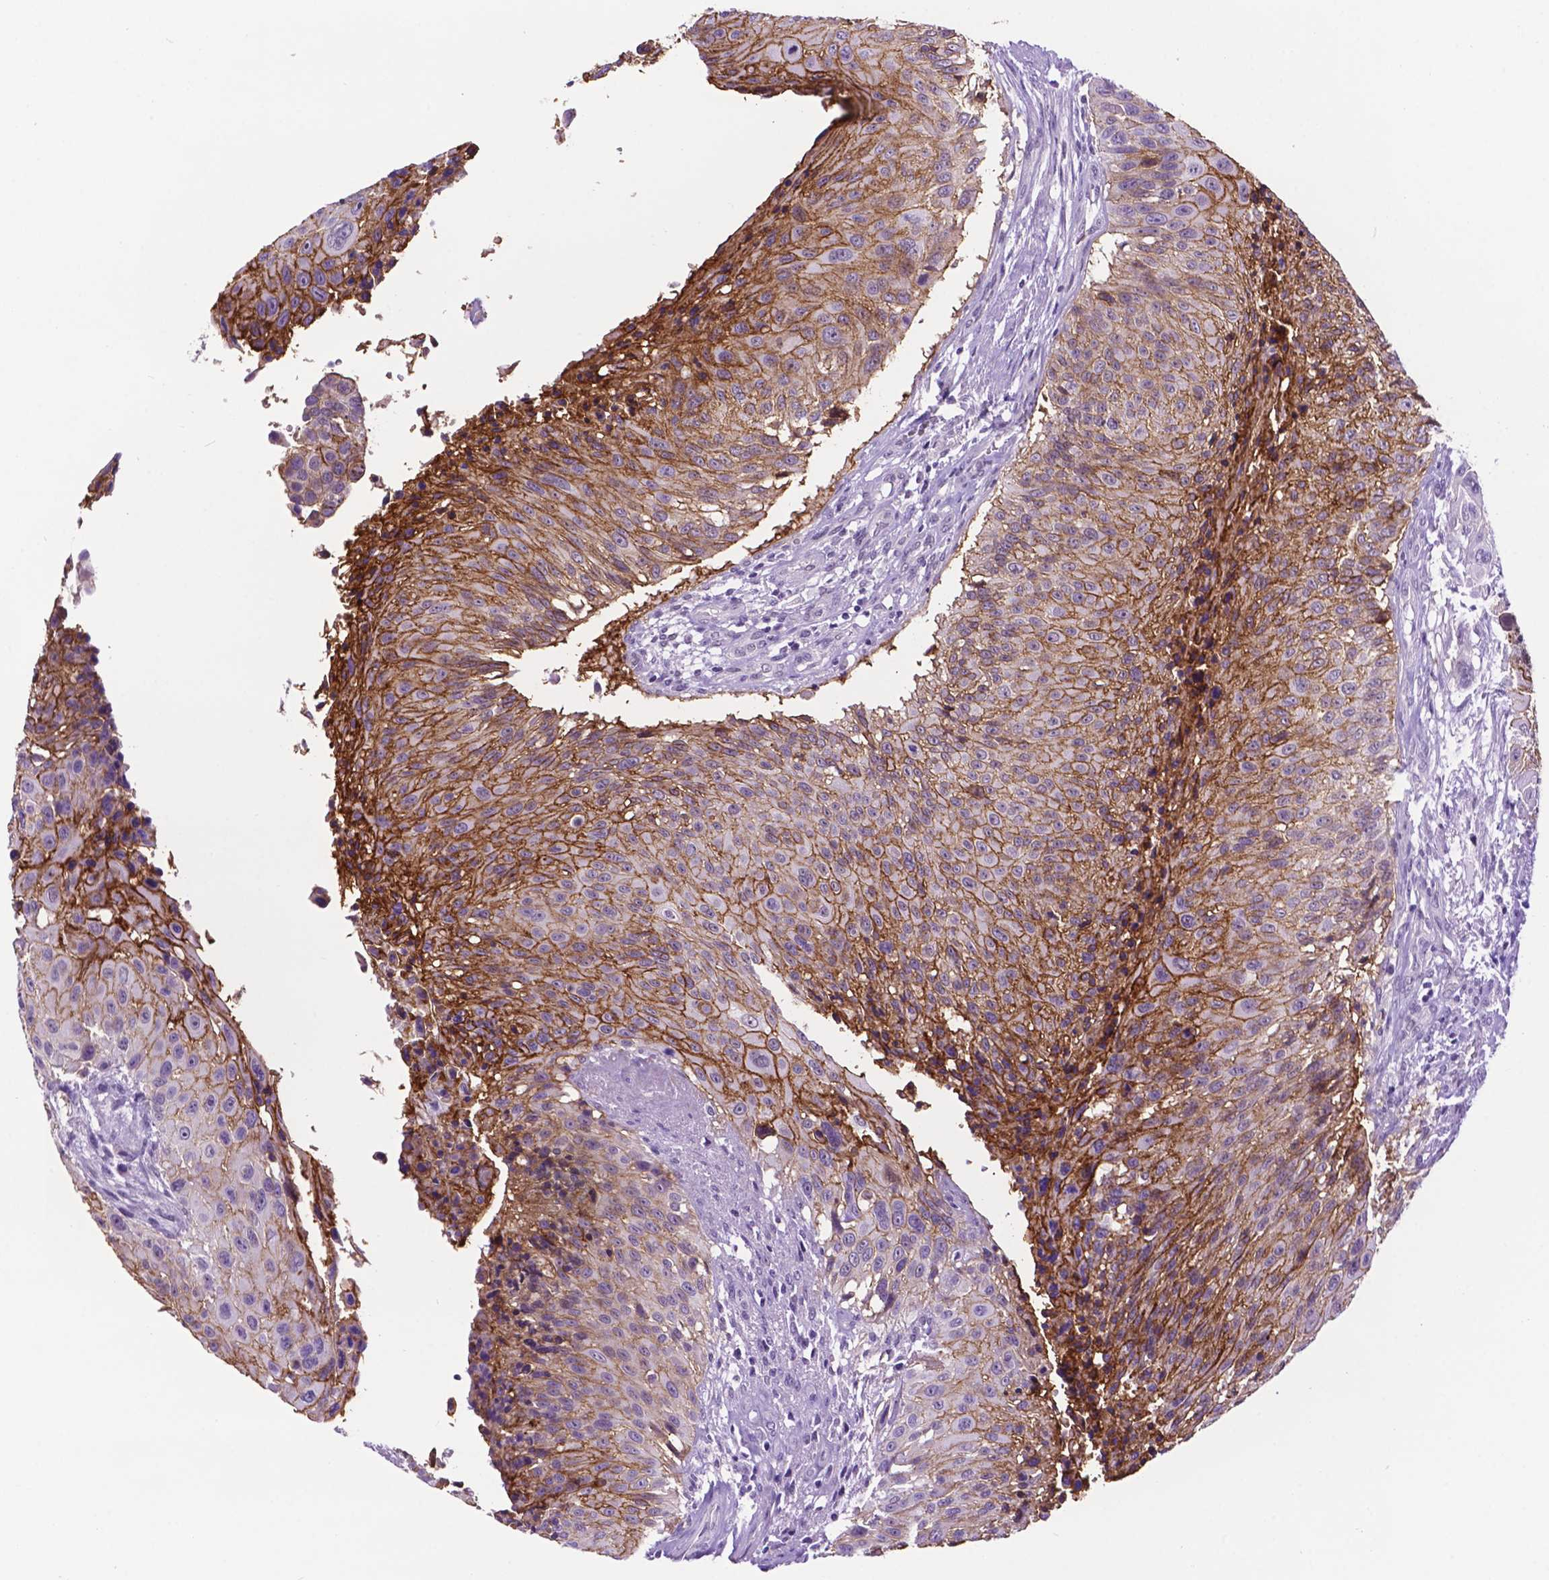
{"staining": {"intensity": "moderate", "quantity": "25%-75%", "location": "cytoplasmic/membranous"}, "tissue": "urothelial cancer", "cell_type": "Tumor cells", "image_type": "cancer", "snomed": [{"axis": "morphology", "description": "Urothelial carcinoma, NOS"}, {"axis": "topography", "description": "Urinary bladder"}], "caption": "Urothelial cancer was stained to show a protein in brown. There is medium levels of moderate cytoplasmic/membranous staining in approximately 25%-75% of tumor cells. The staining was performed using DAB, with brown indicating positive protein expression. Nuclei are stained blue with hematoxylin.", "gene": "TACSTD2", "patient": {"sex": "male", "age": 55}}